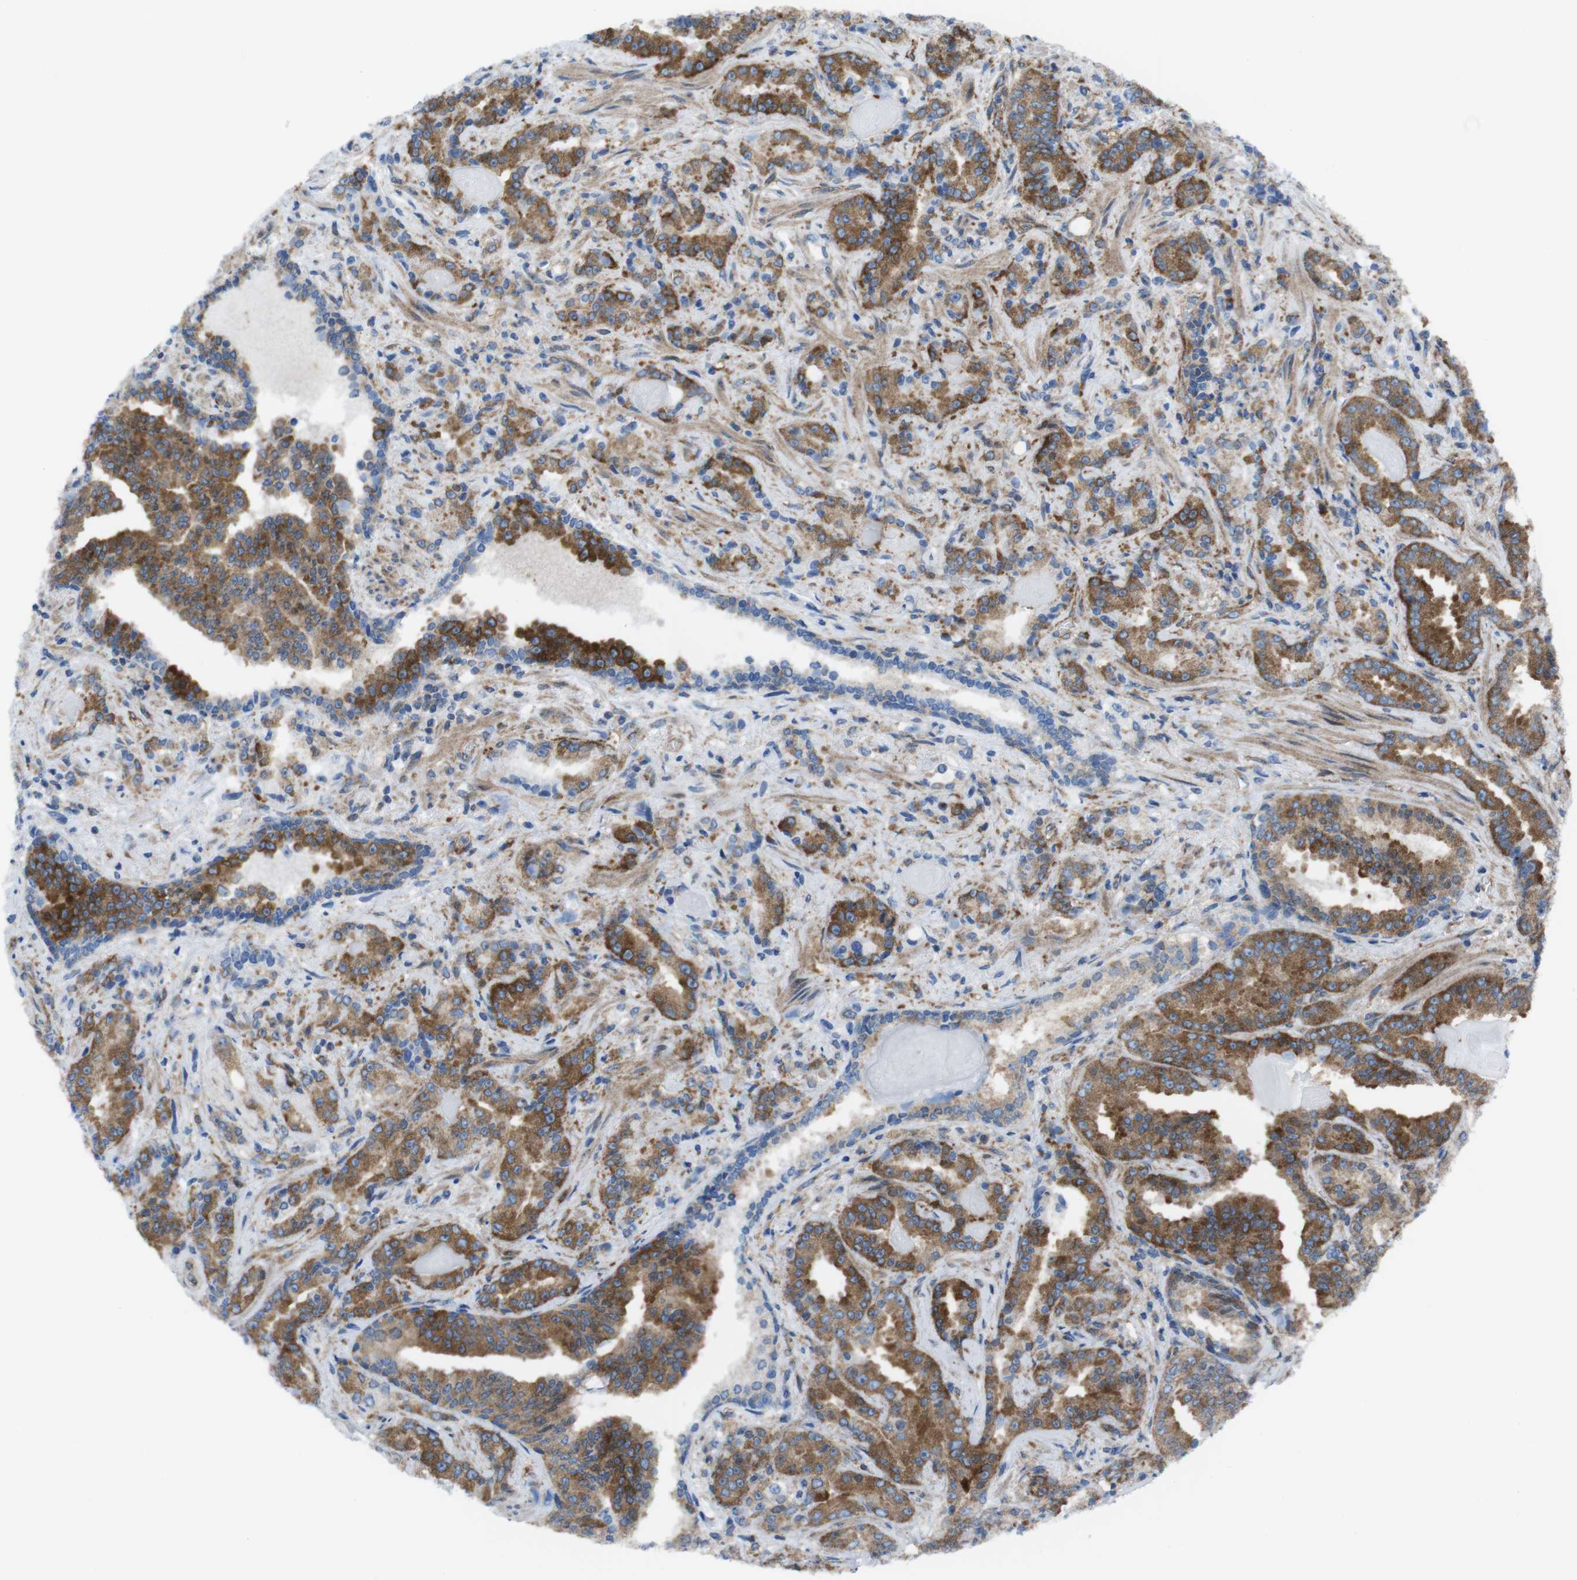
{"staining": {"intensity": "moderate", "quantity": ">75%", "location": "cytoplasmic/membranous"}, "tissue": "prostate cancer", "cell_type": "Tumor cells", "image_type": "cancer", "snomed": [{"axis": "morphology", "description": "Adenocarcinoma, Low grade"}, {"axis": "topography", "description": "Prostate"}], "caption": "Protein staining by immunohistochemistry (IHC) displays moderate cytoplasmic/membranous expression in about >75% of tumor cells in low-grade adenocarcinoma (prostate).", "gene": "DIAPH2", "patient": {"sex": "male", "age": 60}}